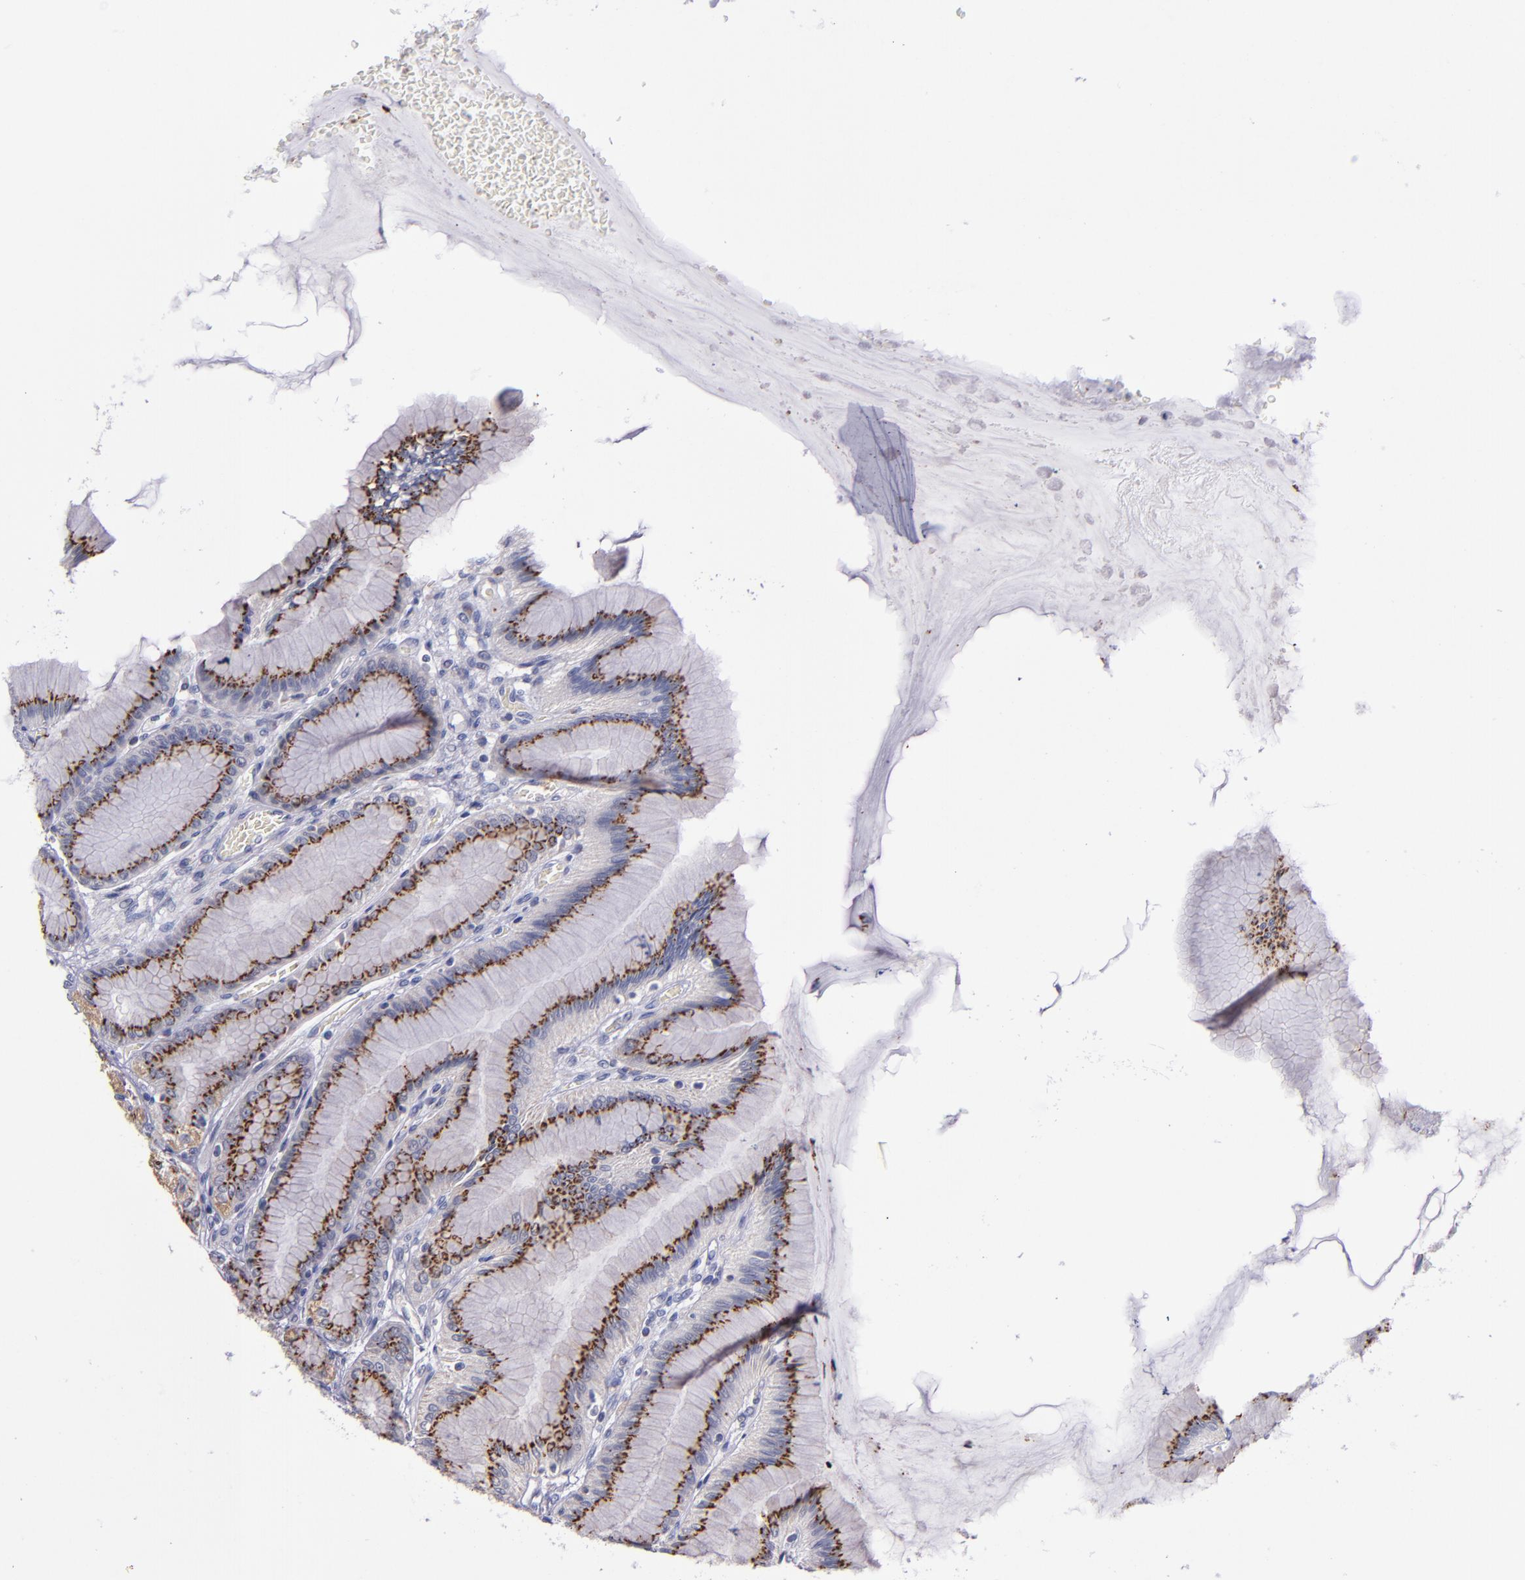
{"staining": {"intensity": "strong", "quantity": ">75%", "location": "cytoplasmic/membranous"}, "tissue": "stomach", "cell_type": "Glandular cells", "image_type": "normal", "snomed": [{"axis": "morphology", "description": "Normal tissue, NOS"}, {"axis": "morphology", "description": "Adenocarcinoma, NOS"}, {"axis": "topography", "description": "Stomach"}, {"axis": "topography", "description": "Stomach, lower"}], "caption": "Protein staining of unremarkable stomach reveals strong cytoplasmic/membranous staining in approximately >75% of glandular cells. The staining was performed using DAB (3,3'-diaminobenzidine) to visualize the protein expression in brown, while the nuclei were stained in blue with hematoxylin (Magnification: 20x).", "gene": "RAB41", "patient": {"sex": "female", "age": 65}}